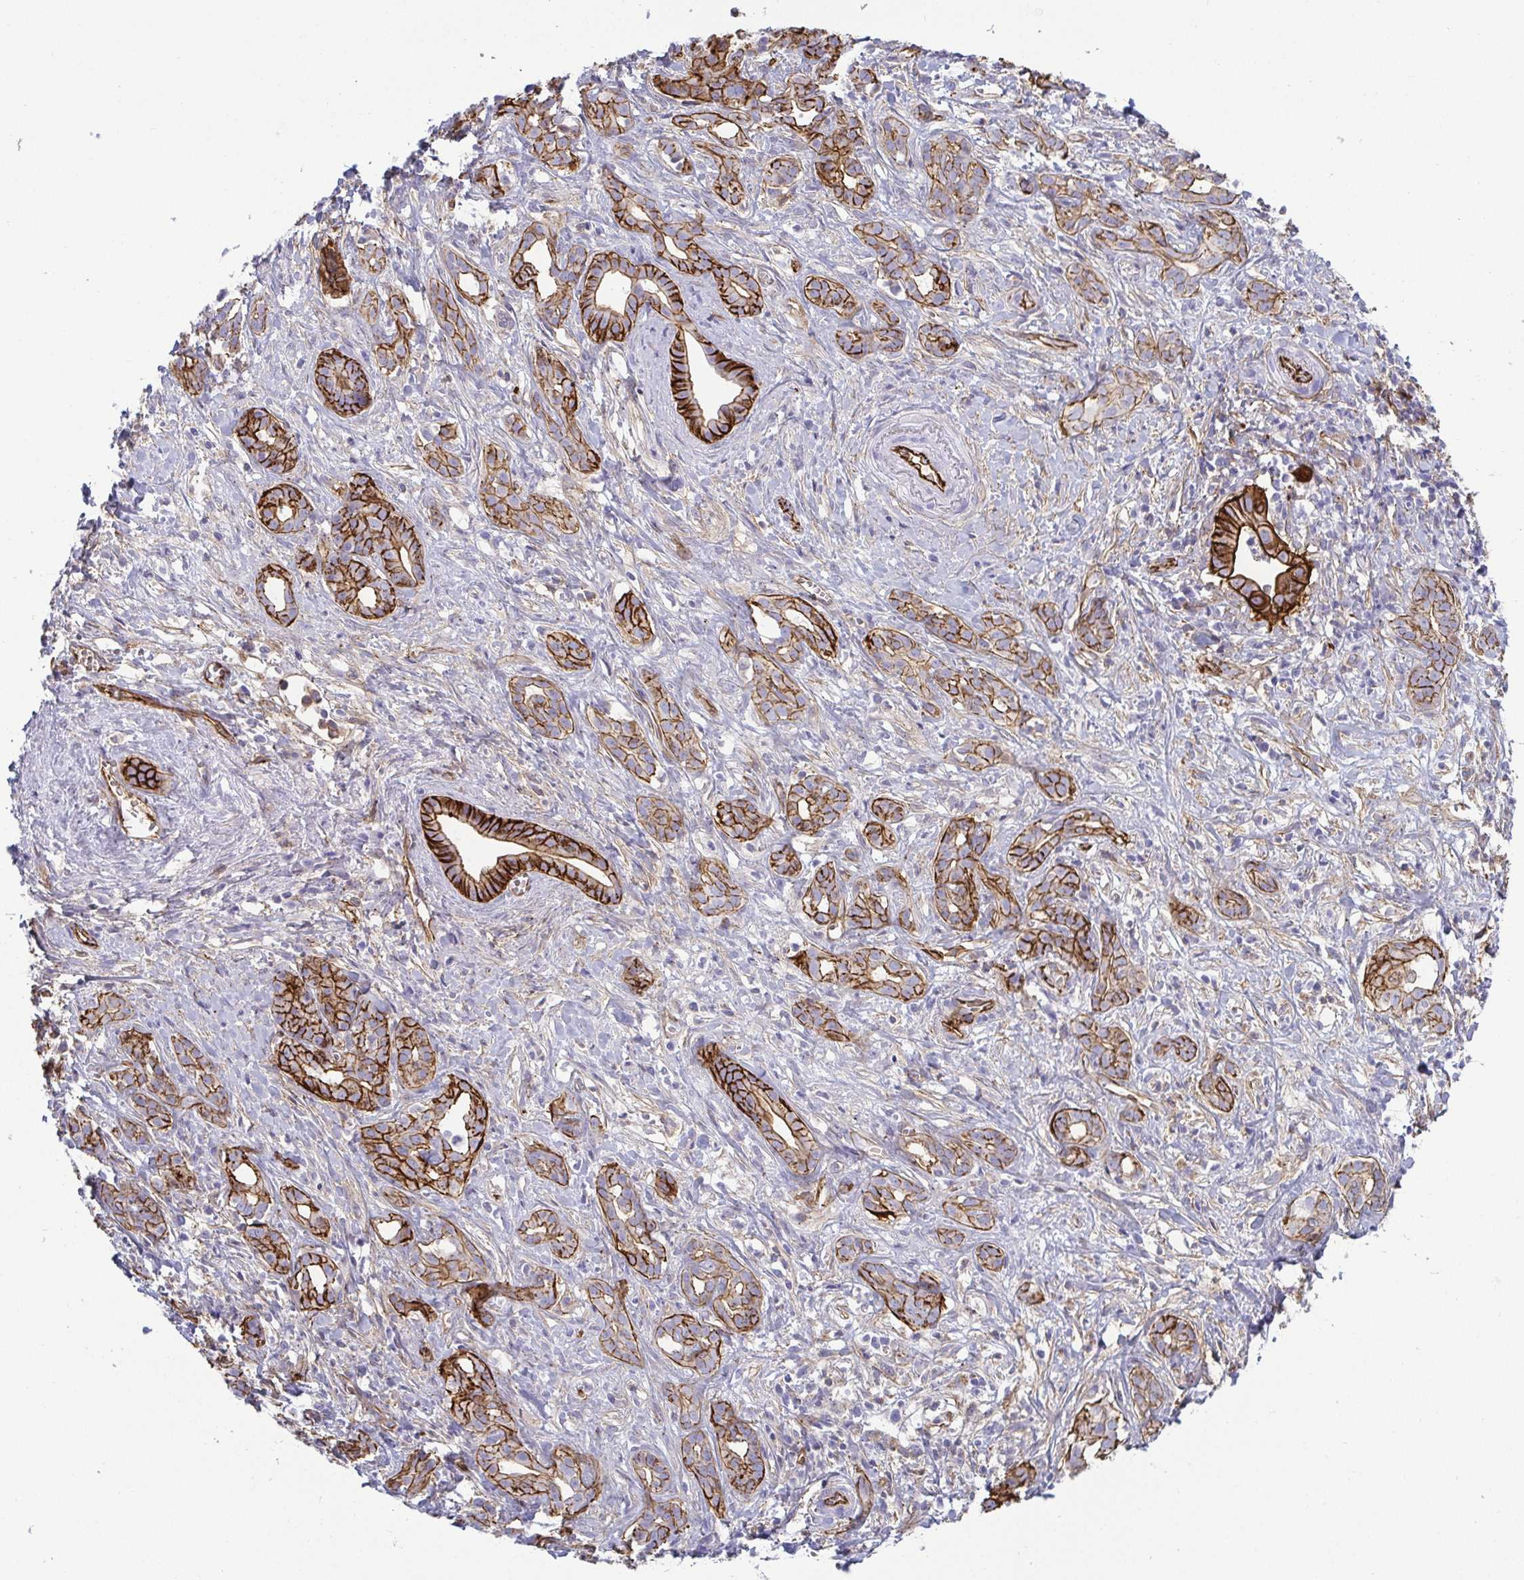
{"staining": {"intensity": "strong", "quantity": ">75%", "location": "cytoplasmic/membranous"}, "tissue": "pancreatic cancer", "cell_type": "Tumor cells", "image_type": "cancer", "snomed": [{"axis": "morphology", "description": "Adenocarcinoma, NOS"}, {"axis": "topography", "description": "Pancreas"}], "caption": "Tumor cells demonstrate high levels of strong cytoplasmic/membranous positivity in approximately >75% of cells in human pancreatic adenocarcinoma. (IHC, brightfield microscopy, high magnification).", "gene": "LIMA1", "patient": {"sex": "male", "age": 61}}